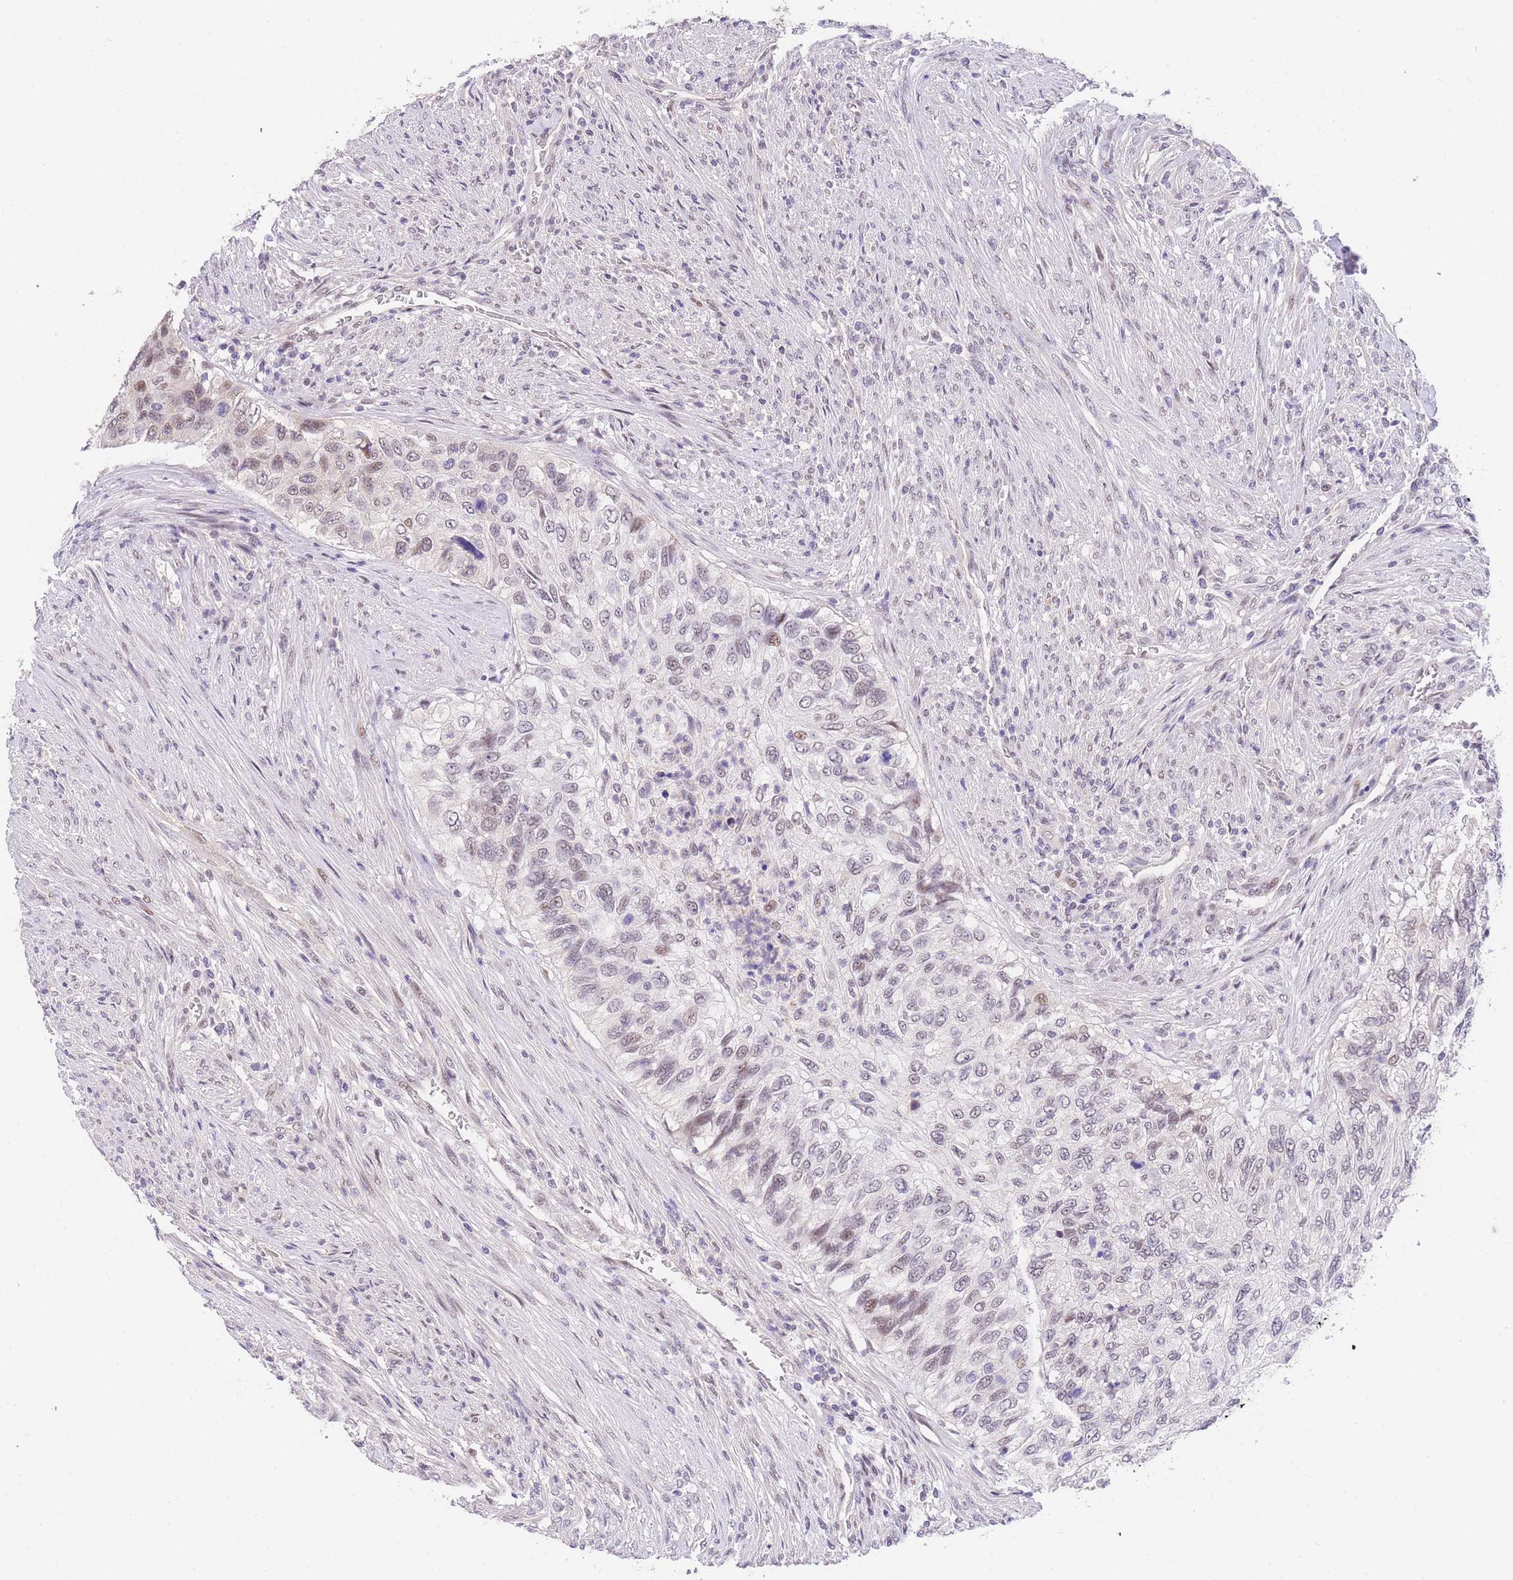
{"staining": {"intensity": "weak", "quantity": "25%-75%", "location": "nuclear"}, "tissue": "urothelial cancer", "cell_type": "Tumor cells", "image_type": "cancer", "snomed": [{"axis": "morphology", "description": "Urothelial carcinoma, High grade"}, {"axis": "topography", "description": "Urinary bladder"}], "caption": "There is low levels of weak nuclear positivity in tumor cells of urothelial cancer, as demonstrated by immunohistochemical staining (brown color).", "gene": "SLC35F2", "patient": {"sex": "female", "age": 60}}